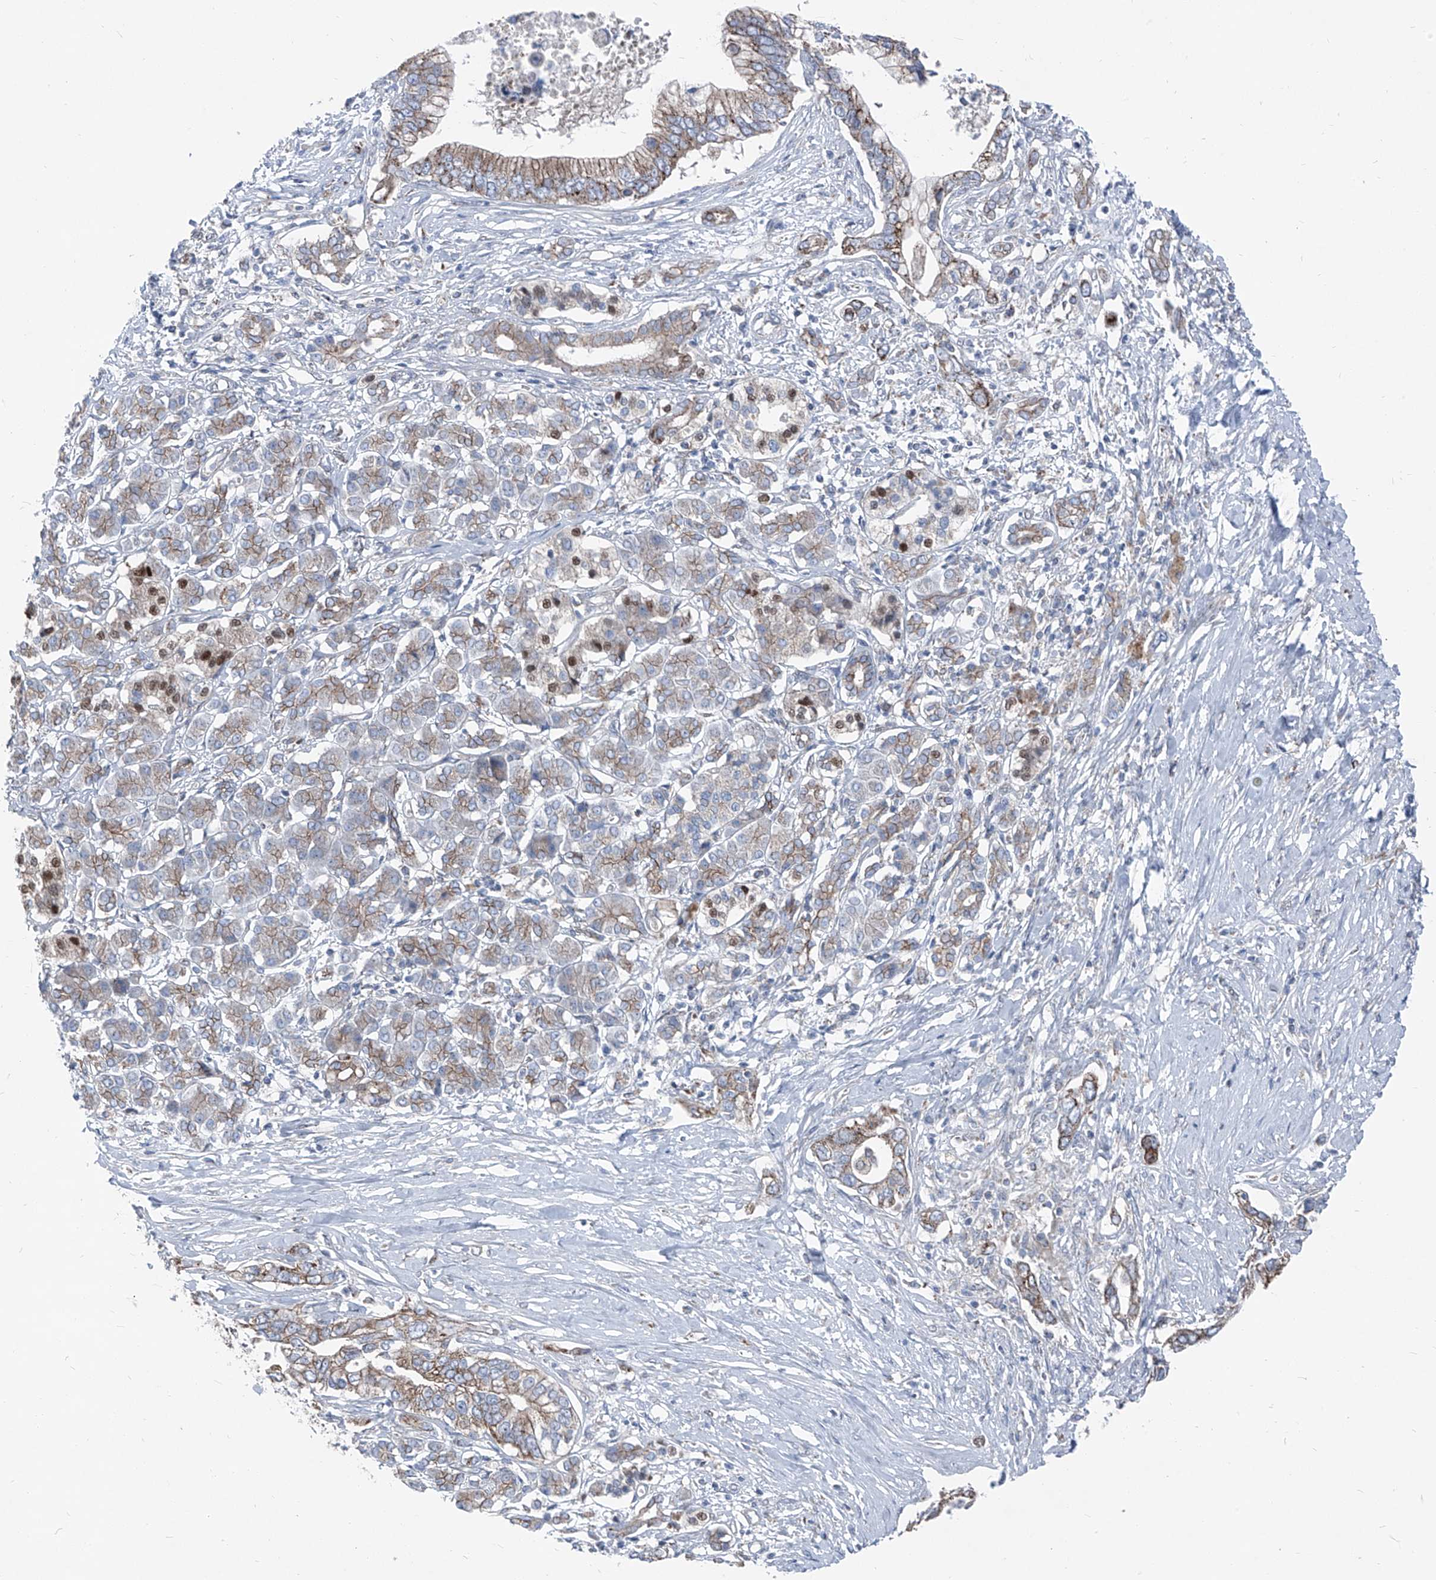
{"staining": {"intensity": "moderate", "quantity": ">75%", "location": "cytoplasmic/membranous"}, "tissue": "pancreatic cancer", "cell_type": "Tumor cells", "image_type": "cancer", "snomed": [{"axis": "morphology", "description": "Normal tissue, NOS"}, {"axis": "morphology", "description": "Adenocarcinoma, NOS"}, {"axis": "topography", "description": "Pancreas"}, {"axis": "topography", "description": "Peripheral nerve tissue"}], "caption": "Brown immunohistochemical staining in human pancreatic cancer (adenocarcinoma) reveals moderate cytoplasmic/membranous expression in about >75% of tumor cells.", "gene": "AGPS", "patient": {"sex": "male", "age": 59}}